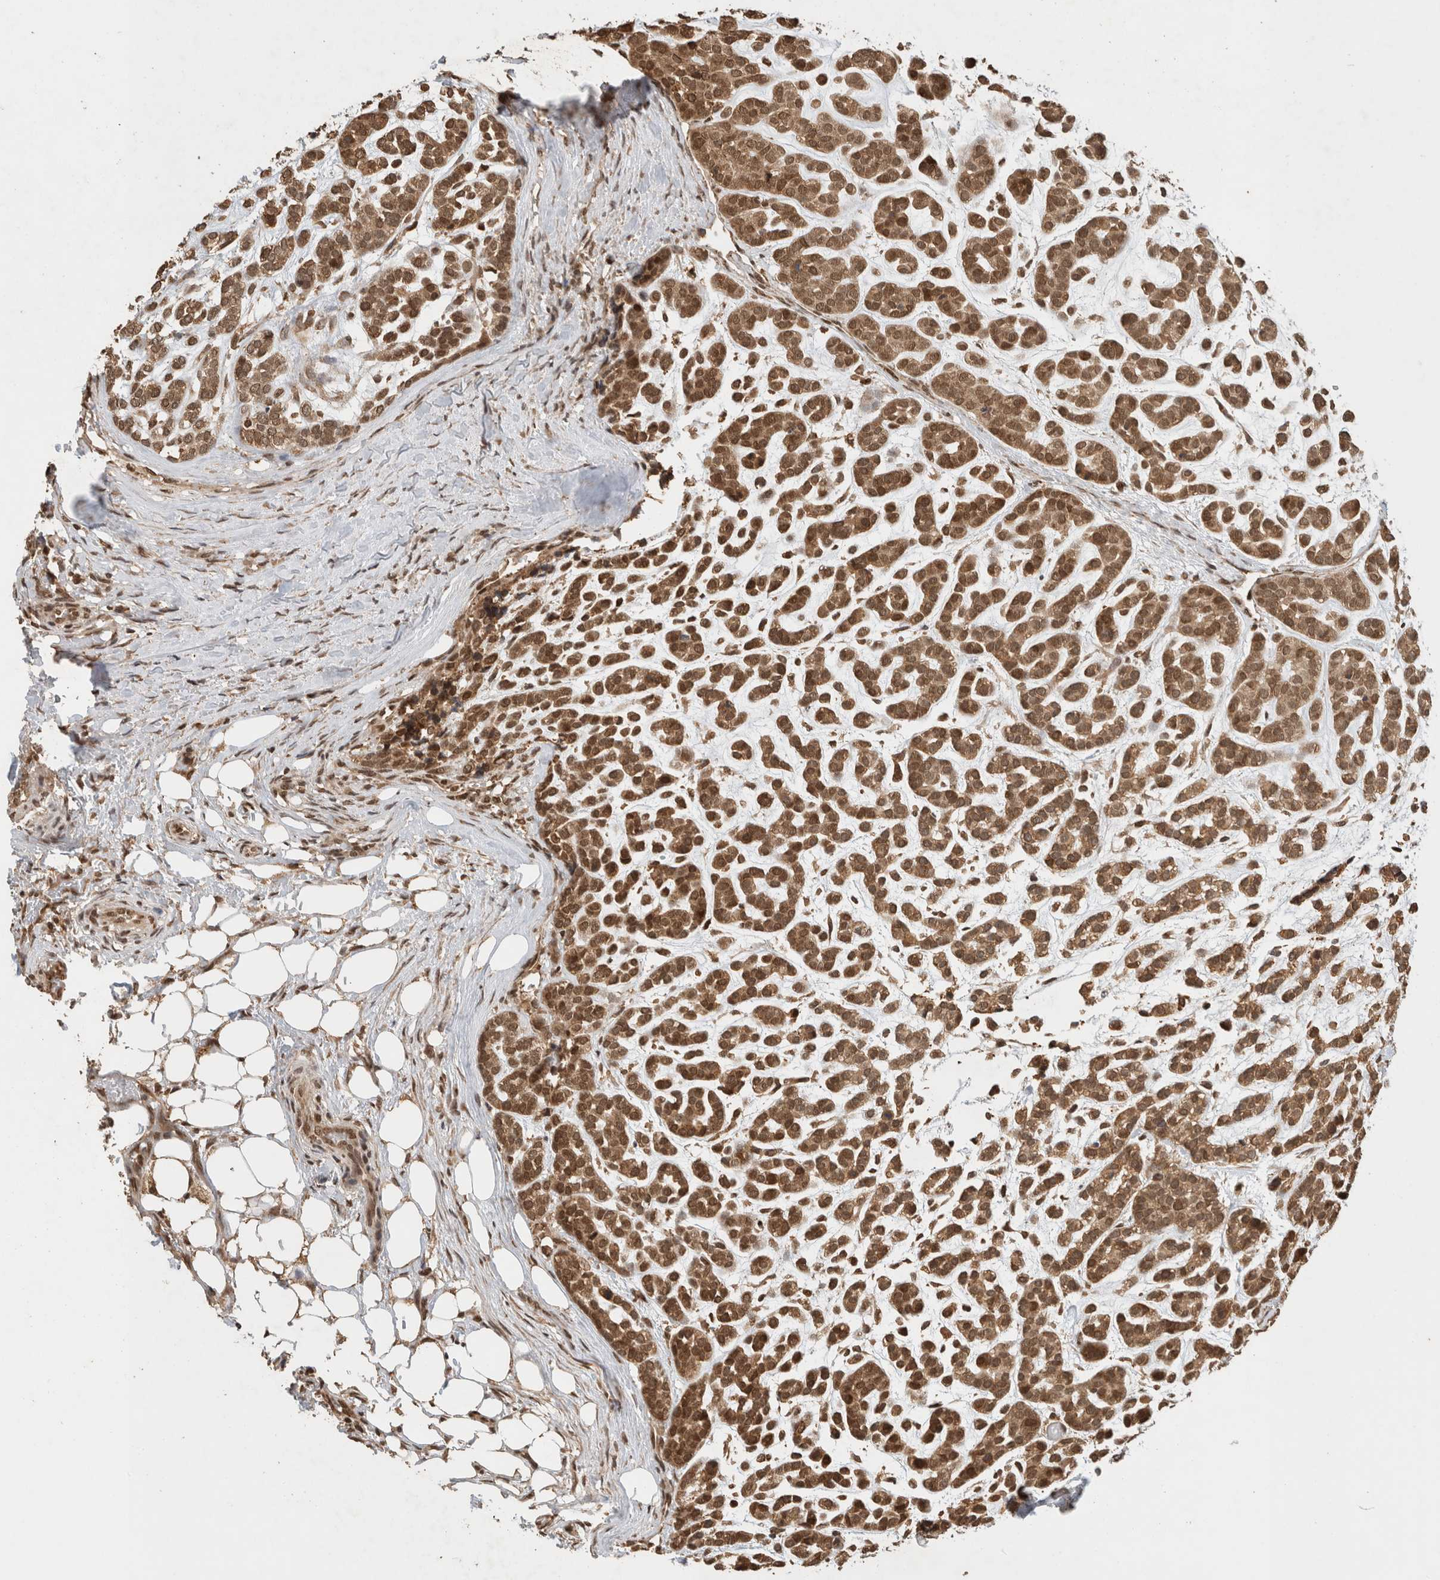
{"staining": {"intensity": "moderate", "quantity": ">75%", "location": "cytoplasmic/membranous,nuclear"}, "tissue": "head and neck cancer", "cell_type": "Tumor cells", "image_type": "cancer", "snomed": [{"axis": "morphology", "description": "Adenocarcinoma, NOS"}, {"axis": "morphology", "description": "Adenoma, NOS"}, {"axis": "topography", "description": "Head-Neck"}], "caption": "IHC of head and neck cancer demonstrates medium levels of moderate cytoplasmic/membranous and nuclear positivity in approximately >75% of tumor cells. The protein is stained brown, and the nuclei are stained in blue (DAB IHC with brightfield microscopy, high magnification).", "gene": "C1orf21", "patient": {"sex": "female", "age": 55}}